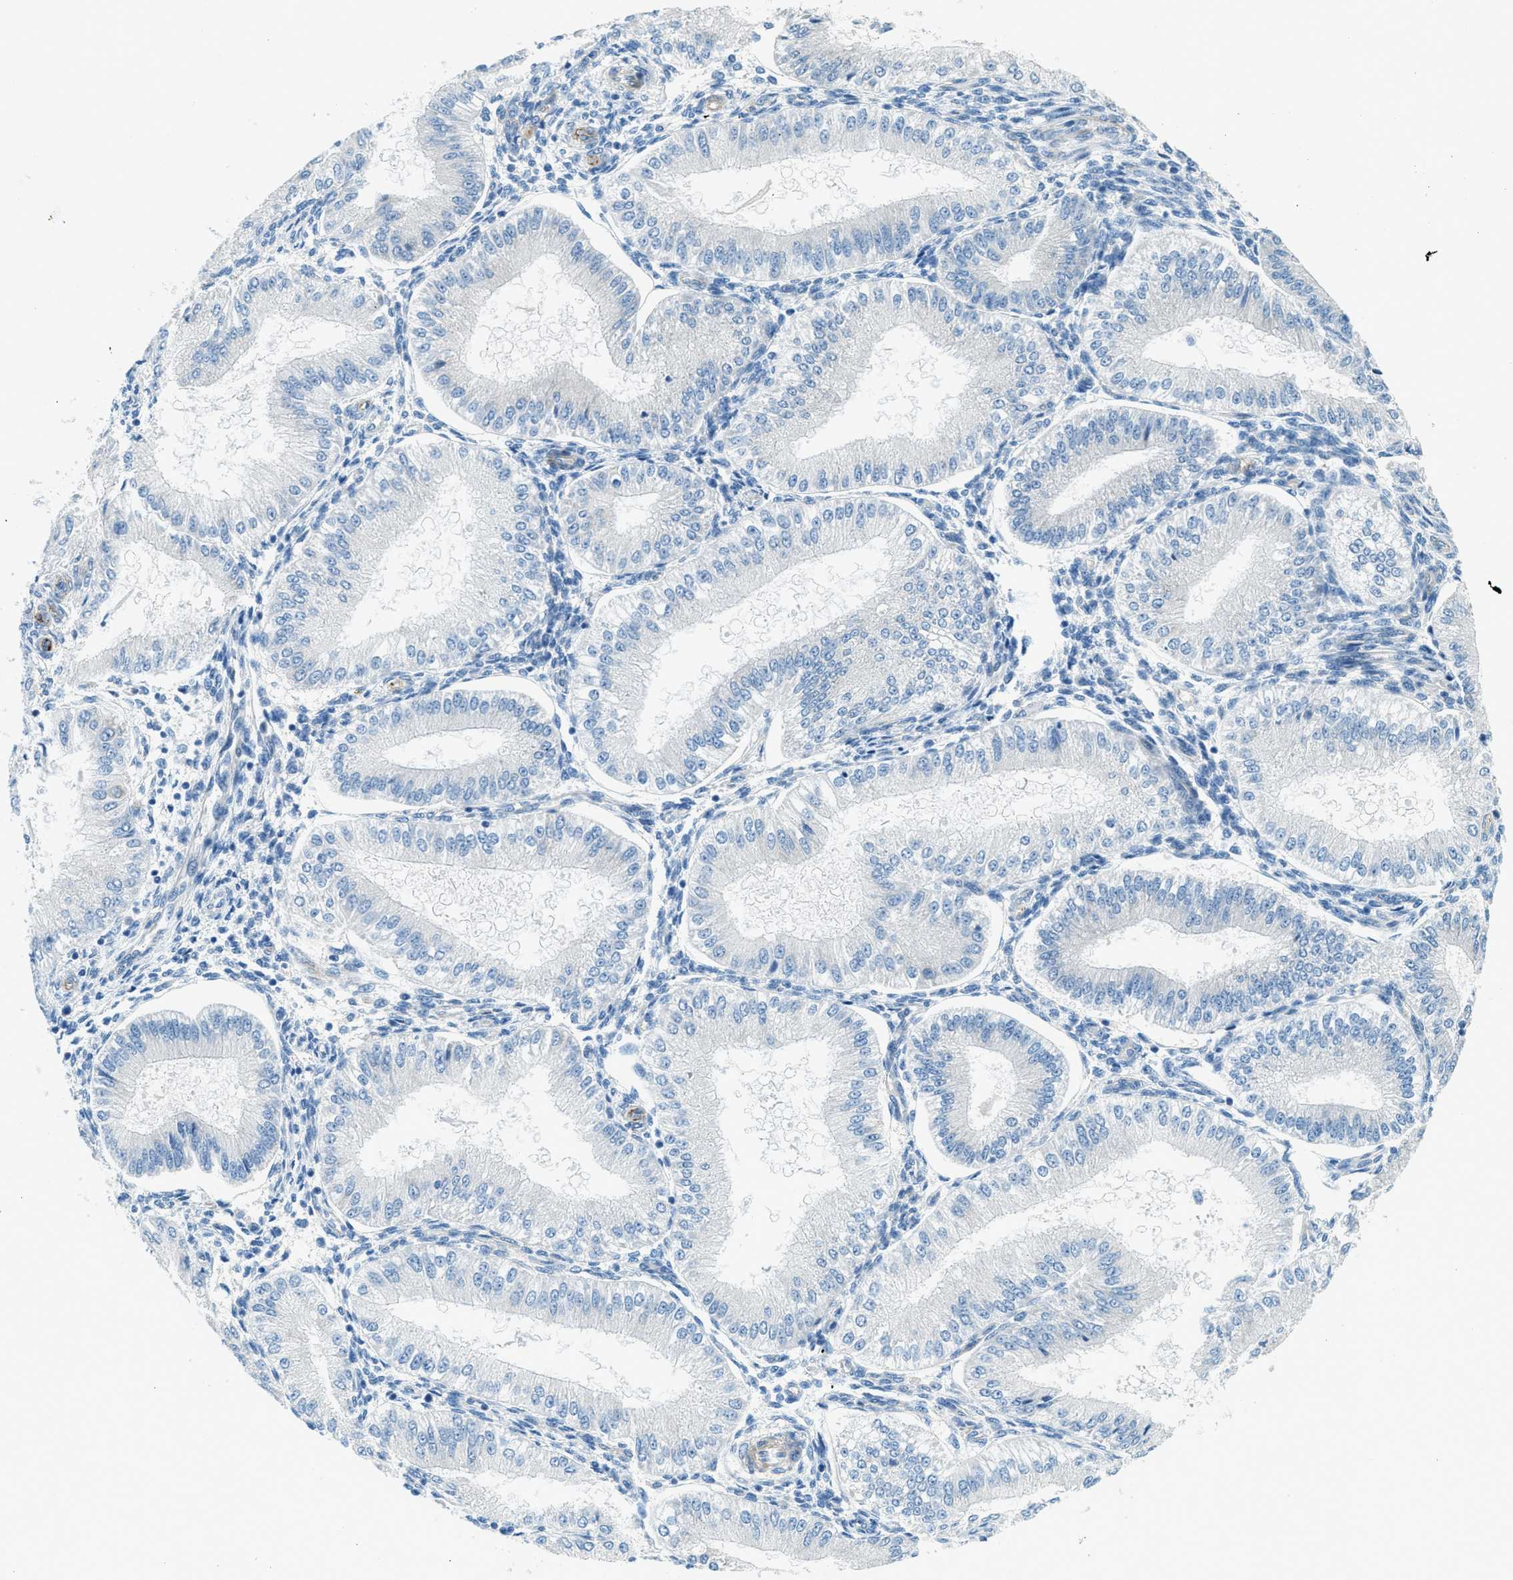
{"staining": {"intensity": "negative", "quantity": "none", "location": "none"}, "tissue": "endometrium", "cell_type": "Cells in endometrial stroma", "image_type": "normal", "snomed": [{"axis": "morphology", "description": "Normal tissue, NOS"}, {"axis": "topography", "description": "Endometrium"}], "caption": "An IHC histopathology image of normal endometrium is shown. There is no staining in cells in endometrial stroma of endometrium.", "gene": "ZNF367", "patient": {"sex": "female", "age": 39}}